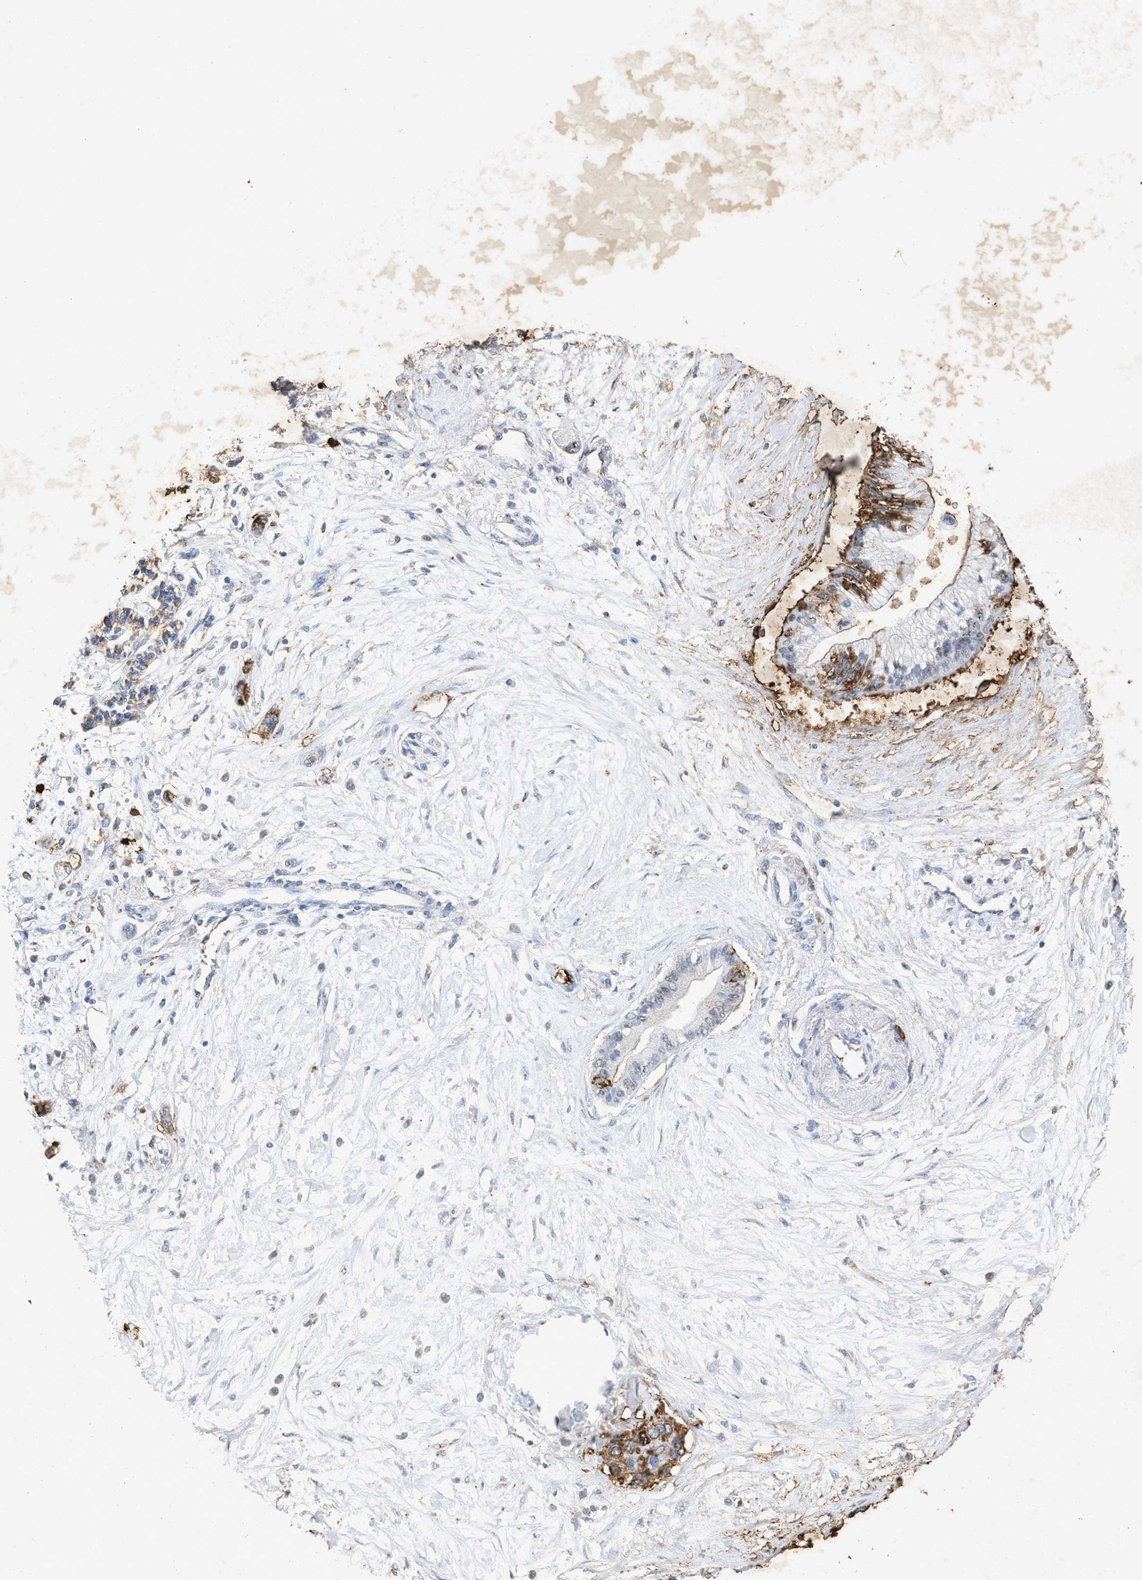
{"staining": {"intensity": "moderate", "quantity": "<25%", "location": "cytoplasmic/membranous"}, "tissue": "pancreatic cancer", "cell_type": "Tumor cells", "image_type": "cancer", "snomed": [{"axis": "morphology", "description": "Adenocarcinoma, NOS"}, {"axis": "topography", "description": "Pancreas"}], "caption": "IHC (DAB (3,3'-diaminobenzidine)) staining of human pancreatic cancer (adenocarcinoma) demonstrates moderate cytoplasmic/membranous protein positivity in about <25% of tumor cells.", "gene": "LTB4R2", "patient": {"sex": "female", "age": 77}}